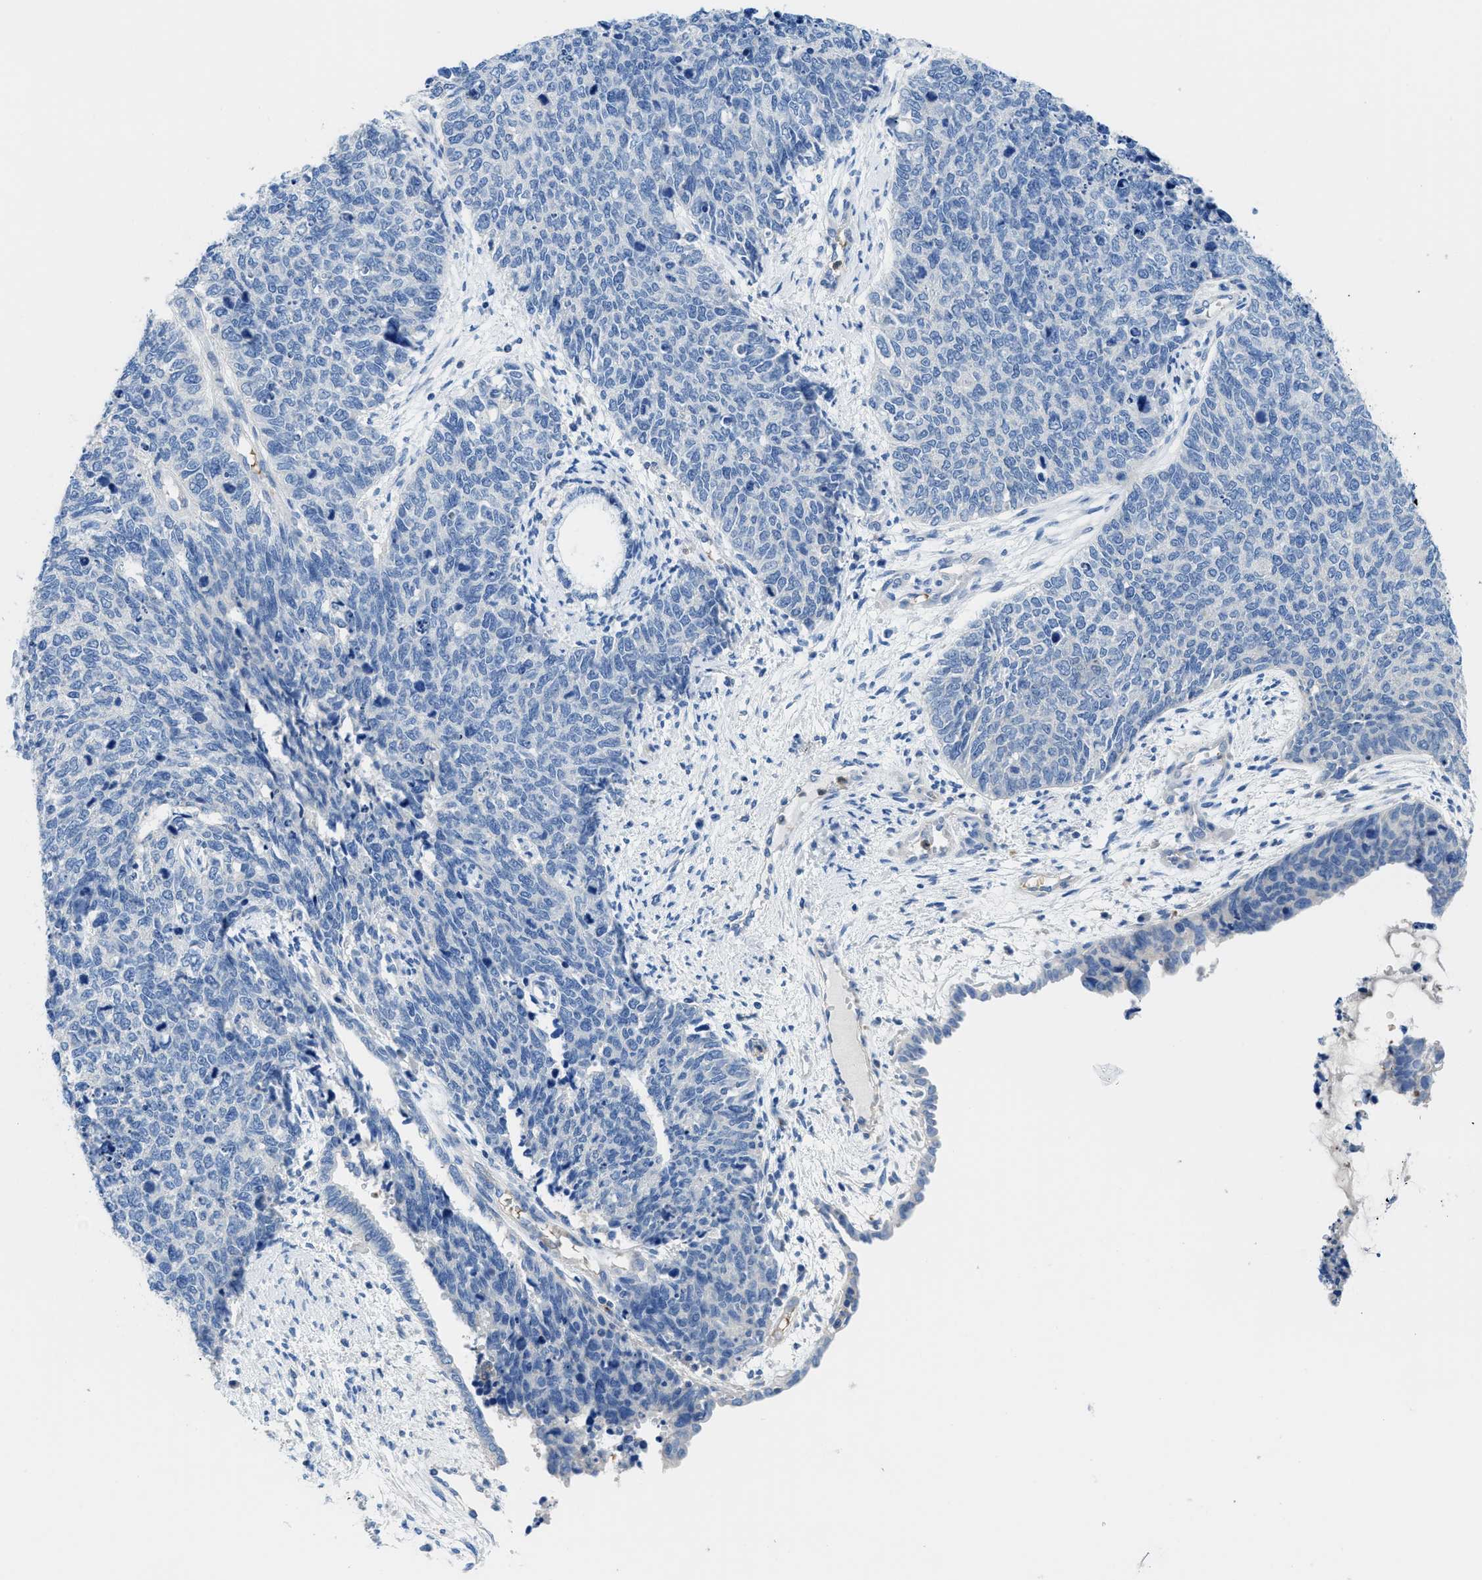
{"staining": {"intensity": "negative", "quantity": "none", "location": "none"}, "tissue": "cervical cancer", "cell_type": "Tumor cells", "image_type": "cancer", "snomed": [{"axis": "morphology", "description": "Squamous cell carcinoma, NOS"}, {"axis": "topography", "description": "Cervix"}], "caption": "This is an immunohistochemistry micrograph of cervical squamous cell carcinoma. There is no staining in tumor cells.", "gene": "NEB", "patient": {"sex": "female", "age": 63}}